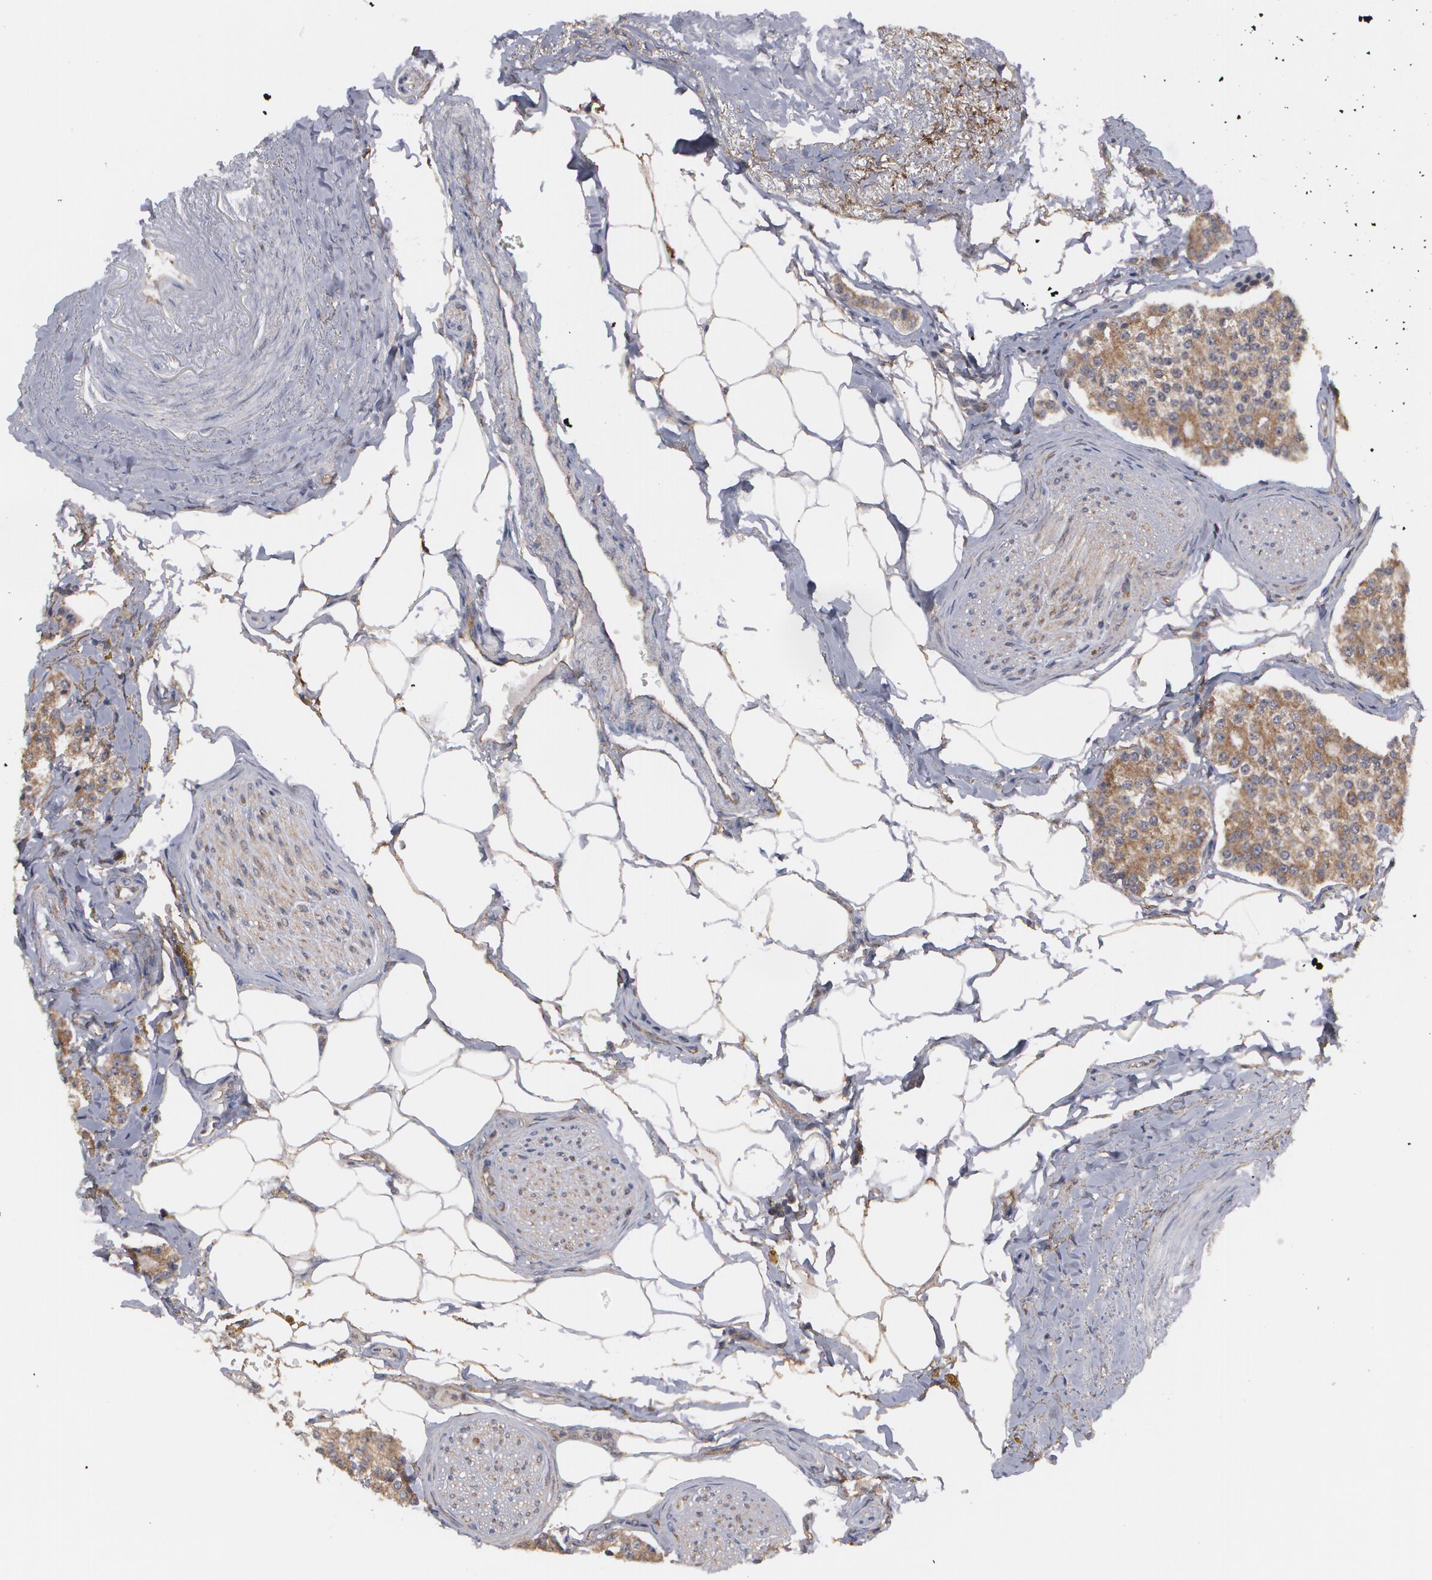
{"staining": {"intensity": "moderate", "quantity": ">75%", "location": "cytoplasmic/membranous"}, "tissue": "carcinoid", "cell_type": "Tumor cells", "image_type": "cancer", "snomed": [{"axis": "morphology", "description": "Carcinoid, malignant, NOS"}, {"axis": "topography", "description": "Colon"}], "caption": "Carcinoid was stained to show a protein in brown. There is medium levels of moderate cytoplasmic/membranous staining in approximately >75% of tumor cells.", "gene": "BMP6", "patient": {"sex": "female", "age": 61}}